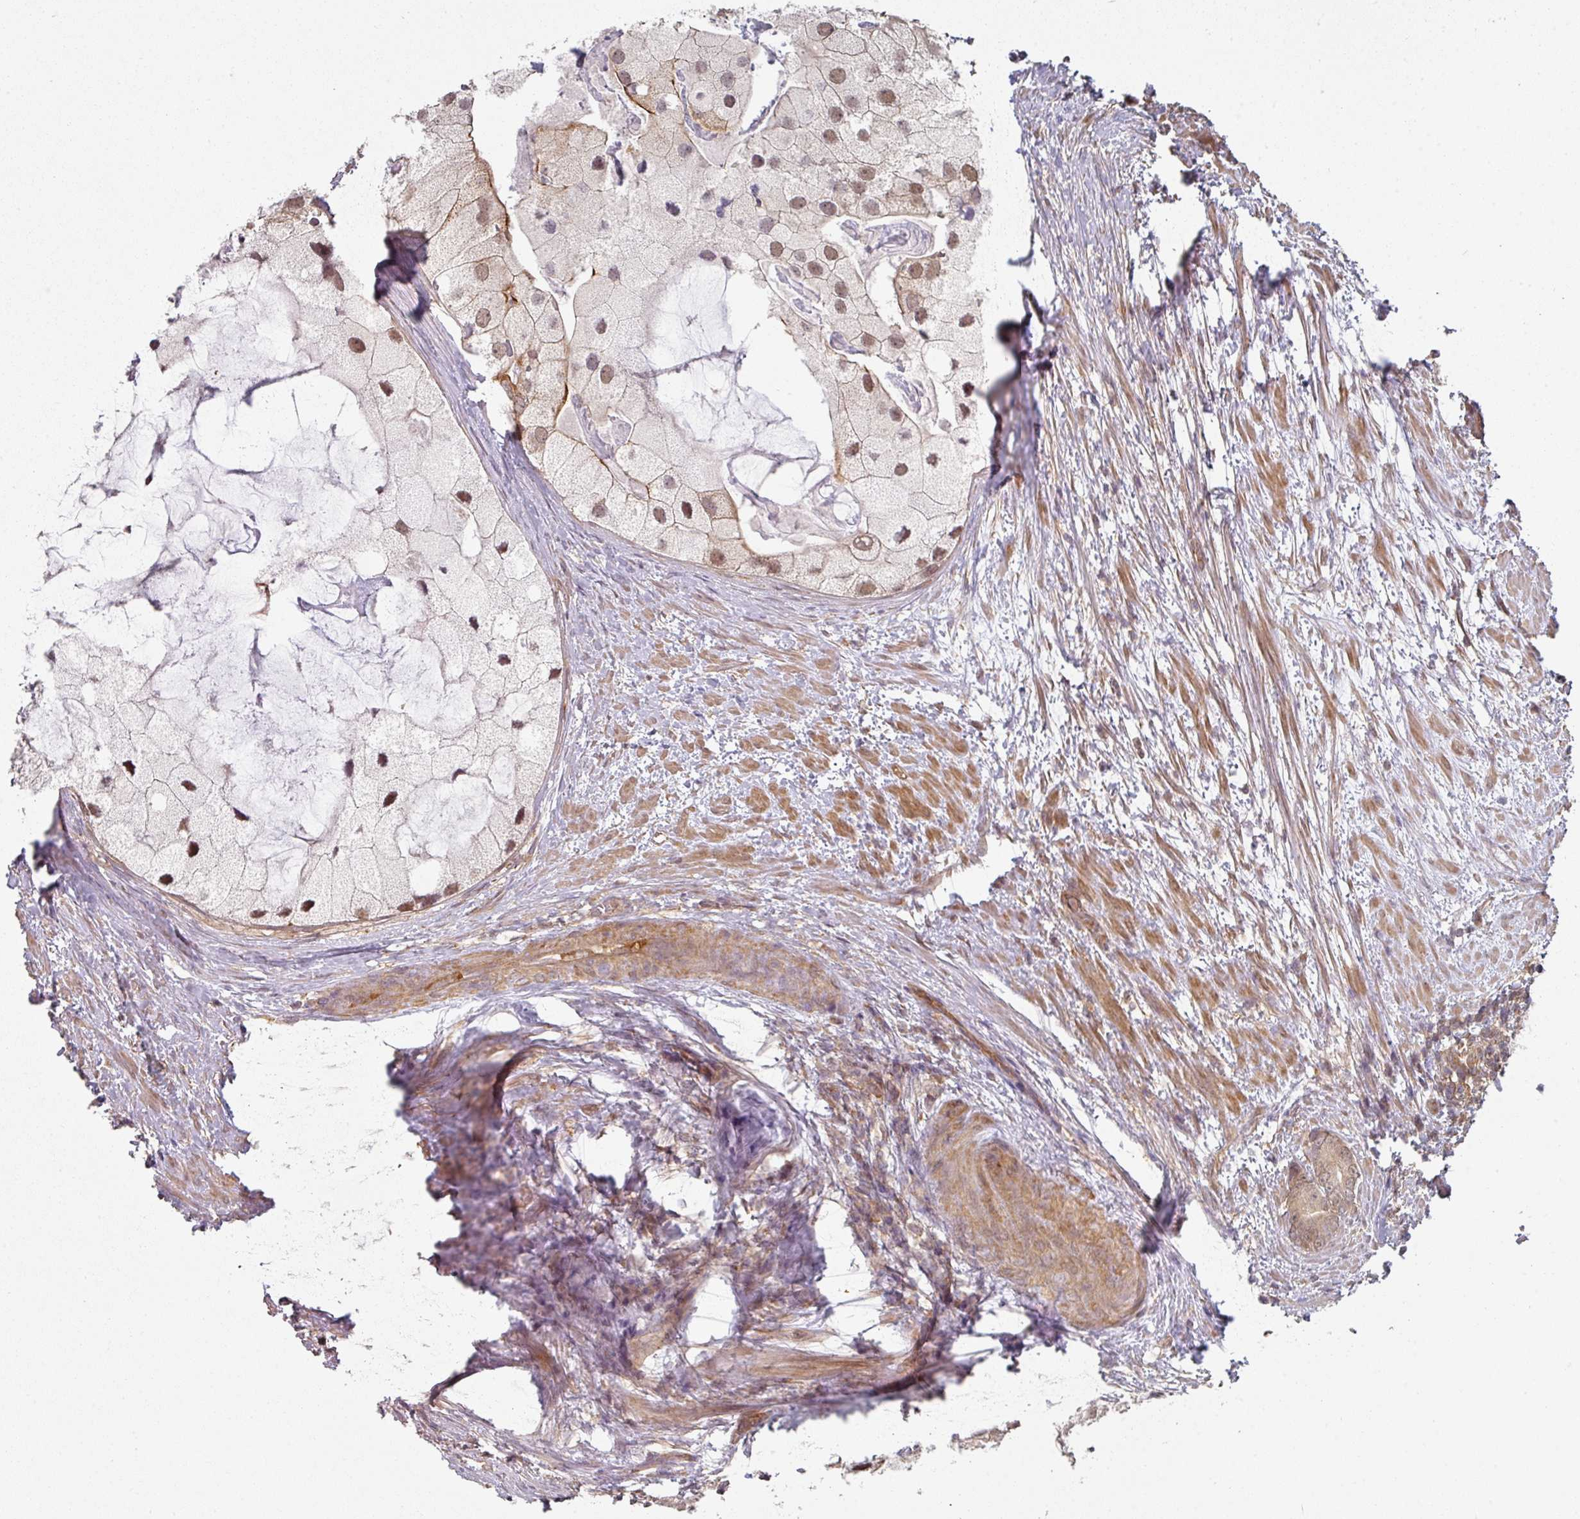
{"staining": {"intensity": "moderate", "quantity": "<25%", "location": "nuclear"}, "tissue": "prostate cancer", "cell_type": "Tumor cells", "image_type": "cancer", "snomed": [{"axis": "morphology", "description": "Adenocarcinoma, High grade"}, {"axis": "topography", "description": "Prostate"}], "caption": "Immunohistochemical staining of adenocarcinoma (high-grade) (prostate) displays low levels of moderate nuclear protein positivity in about <25% of tumor cells.", "gene": "PSME3IP1", "patient": {"sex": "male", "age": 62}}